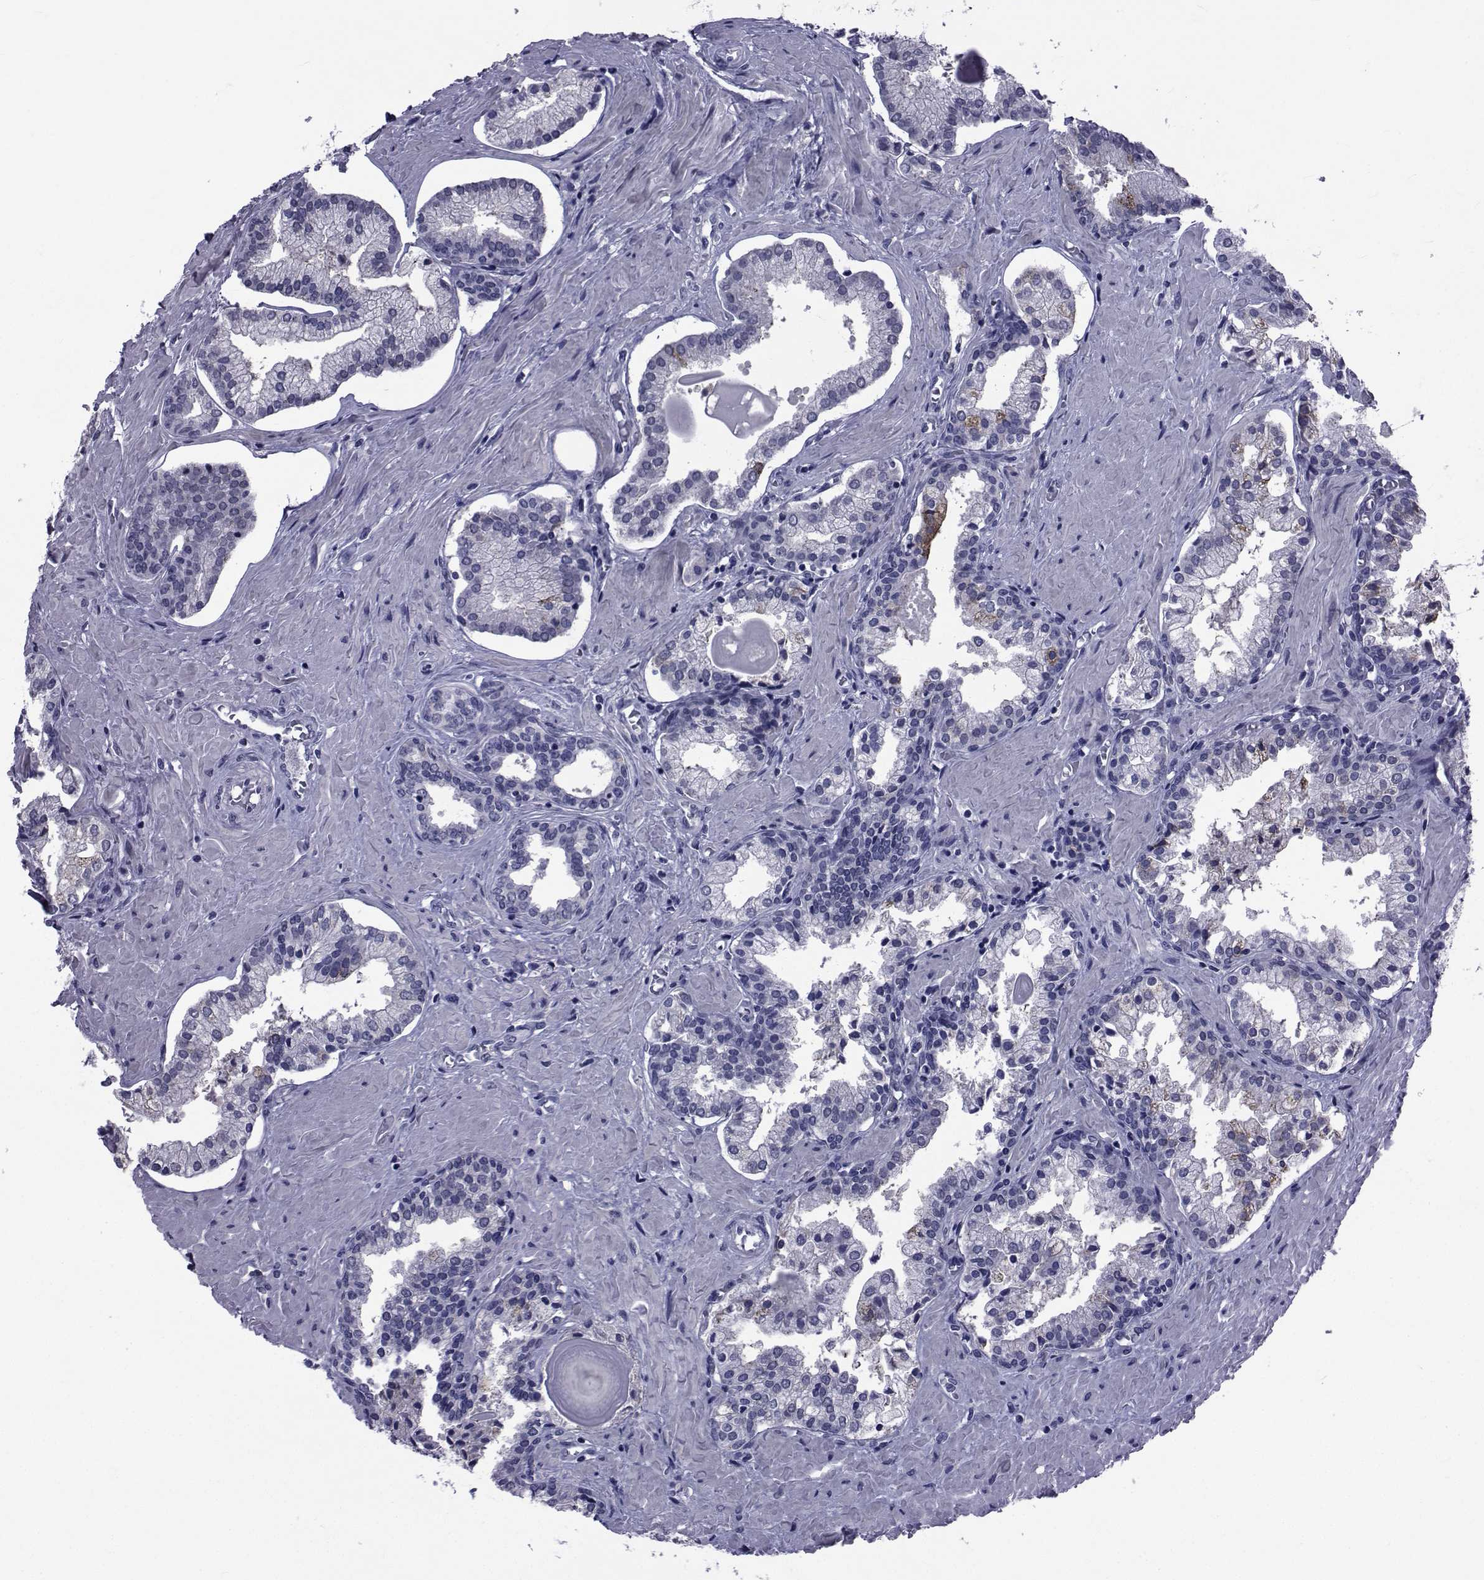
{"staining": {"intensity": "negative", "quantity": "none", "location": "none"}, "tissue": "prostate cancer", "cell_type": "Tumor cells", "image_type": "cancer", "snomed": [{"axis": "morphology", "description": "Adenocarcinoma, NOS"}, {"axis": "topography", "description": "Prostate and seminal vesicle, NOS"}, {"axis": "topography", "description": "Prostate"}], "caption": "IHC photomicrograph of human prostate cancer stained for a protein (brown), which shows no expression in tumor cells. (DAB immunohistochemistry (IHC) with hematoxylin counter stain).", "gene": "SEMA5B", "patient": {"sex": "male", "age": 44}}